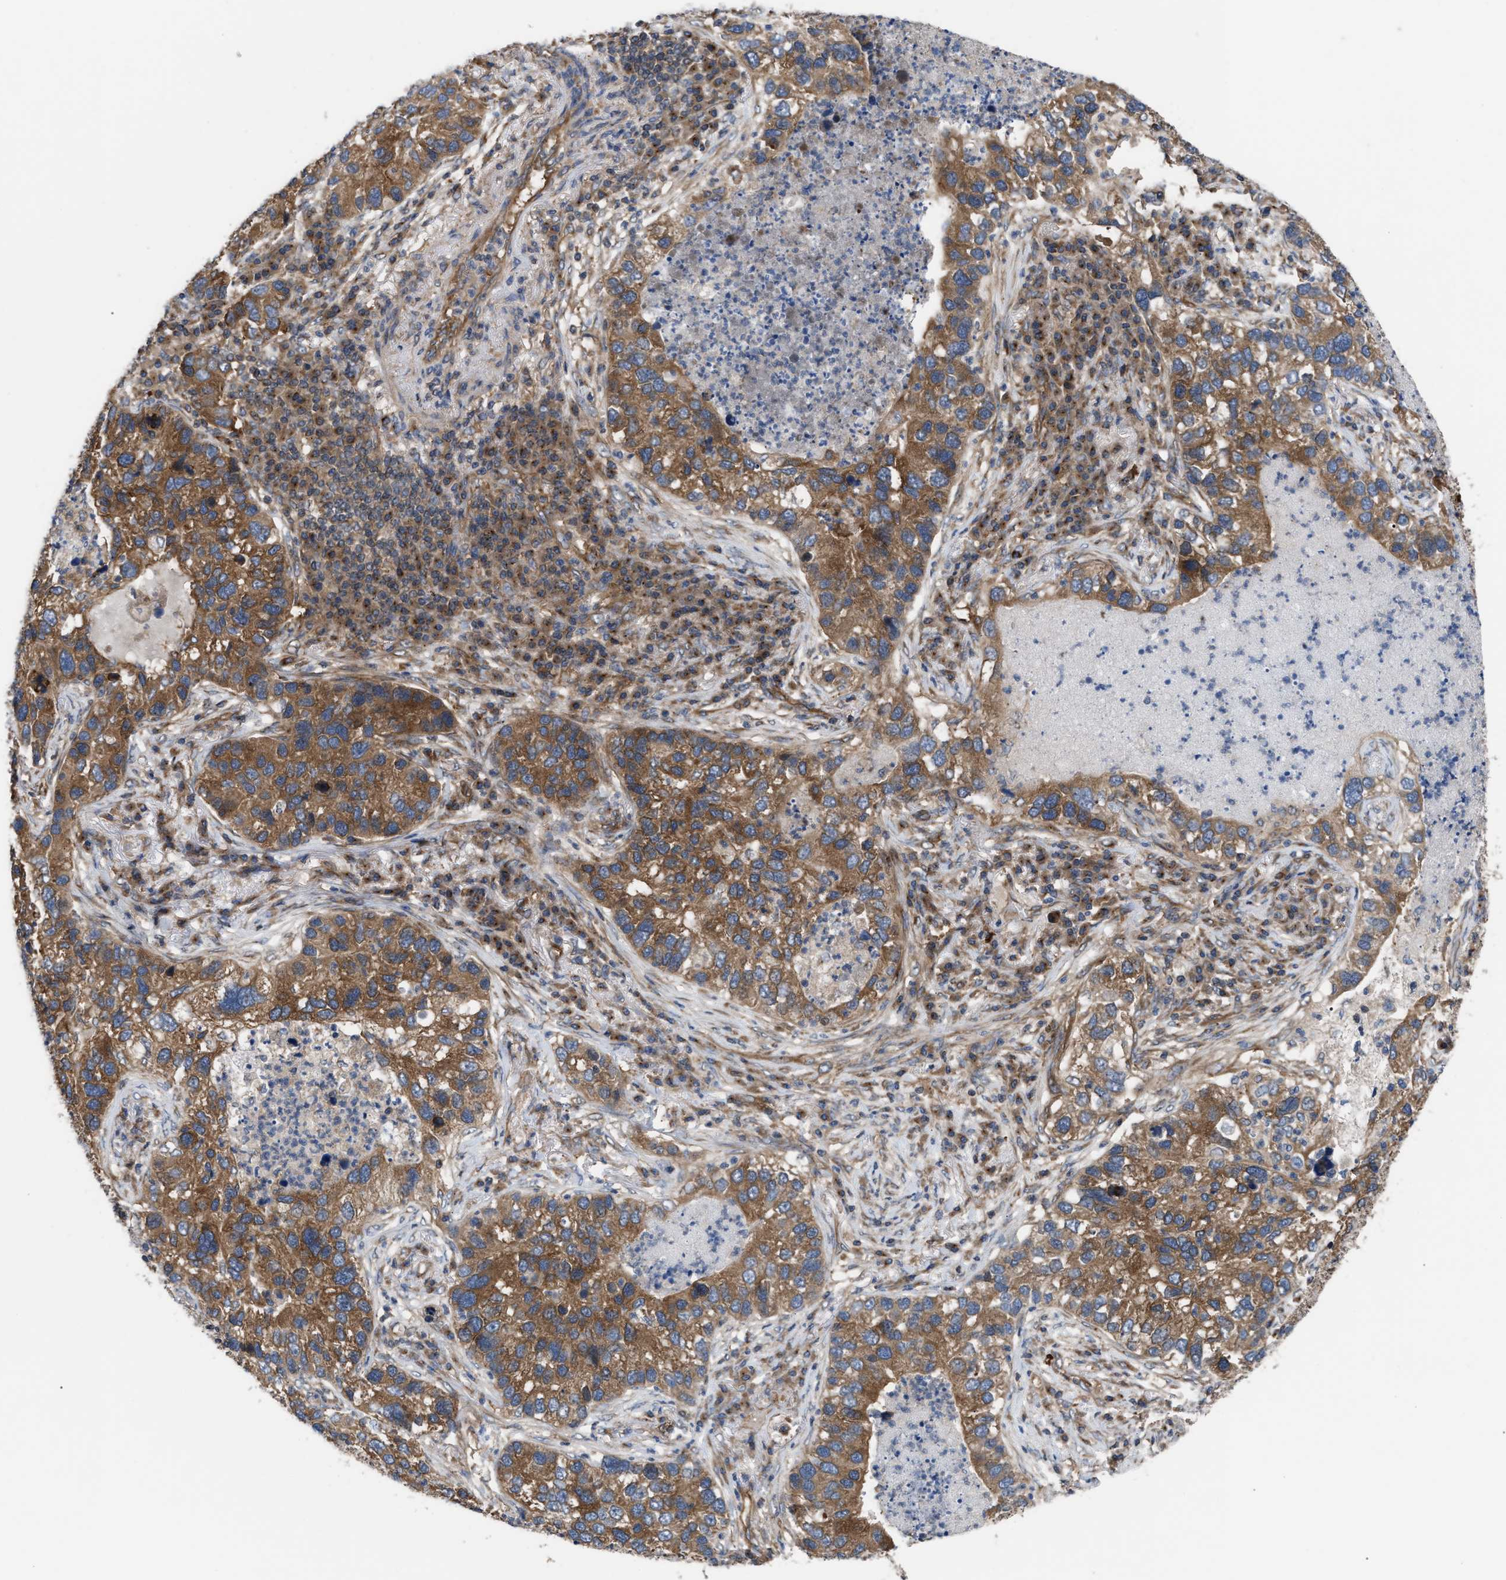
{"staining": {"intensity": "moderate", "quantity": ">75%", "location": "cytoplasmic/membranous"}, "tissue": "lung cancer", "cell_type": "Tumor cells", "image_type": "cancer", "snomed": [{"axis": "morphology", "description": "Normal tissue, NOS"}, {"axis": "morphology", "description": "Adenocarcinoma, NOS"}, {"axis": "topography", "description": "Bronchus"}, {"axis": "topography", "description": "Lung"}], "caption": "DAB immunohistochemical staining of human lung cancer (adenocarcinoma) shows moderate cytoplasmic/membranous protein staining in approximately >75% of tumor cells. The protein of interest is shown in brown color, while the nuclei are stained blue.", "gene": "LAPTM4B", "patient": {"sex": "male", "age": 54}}